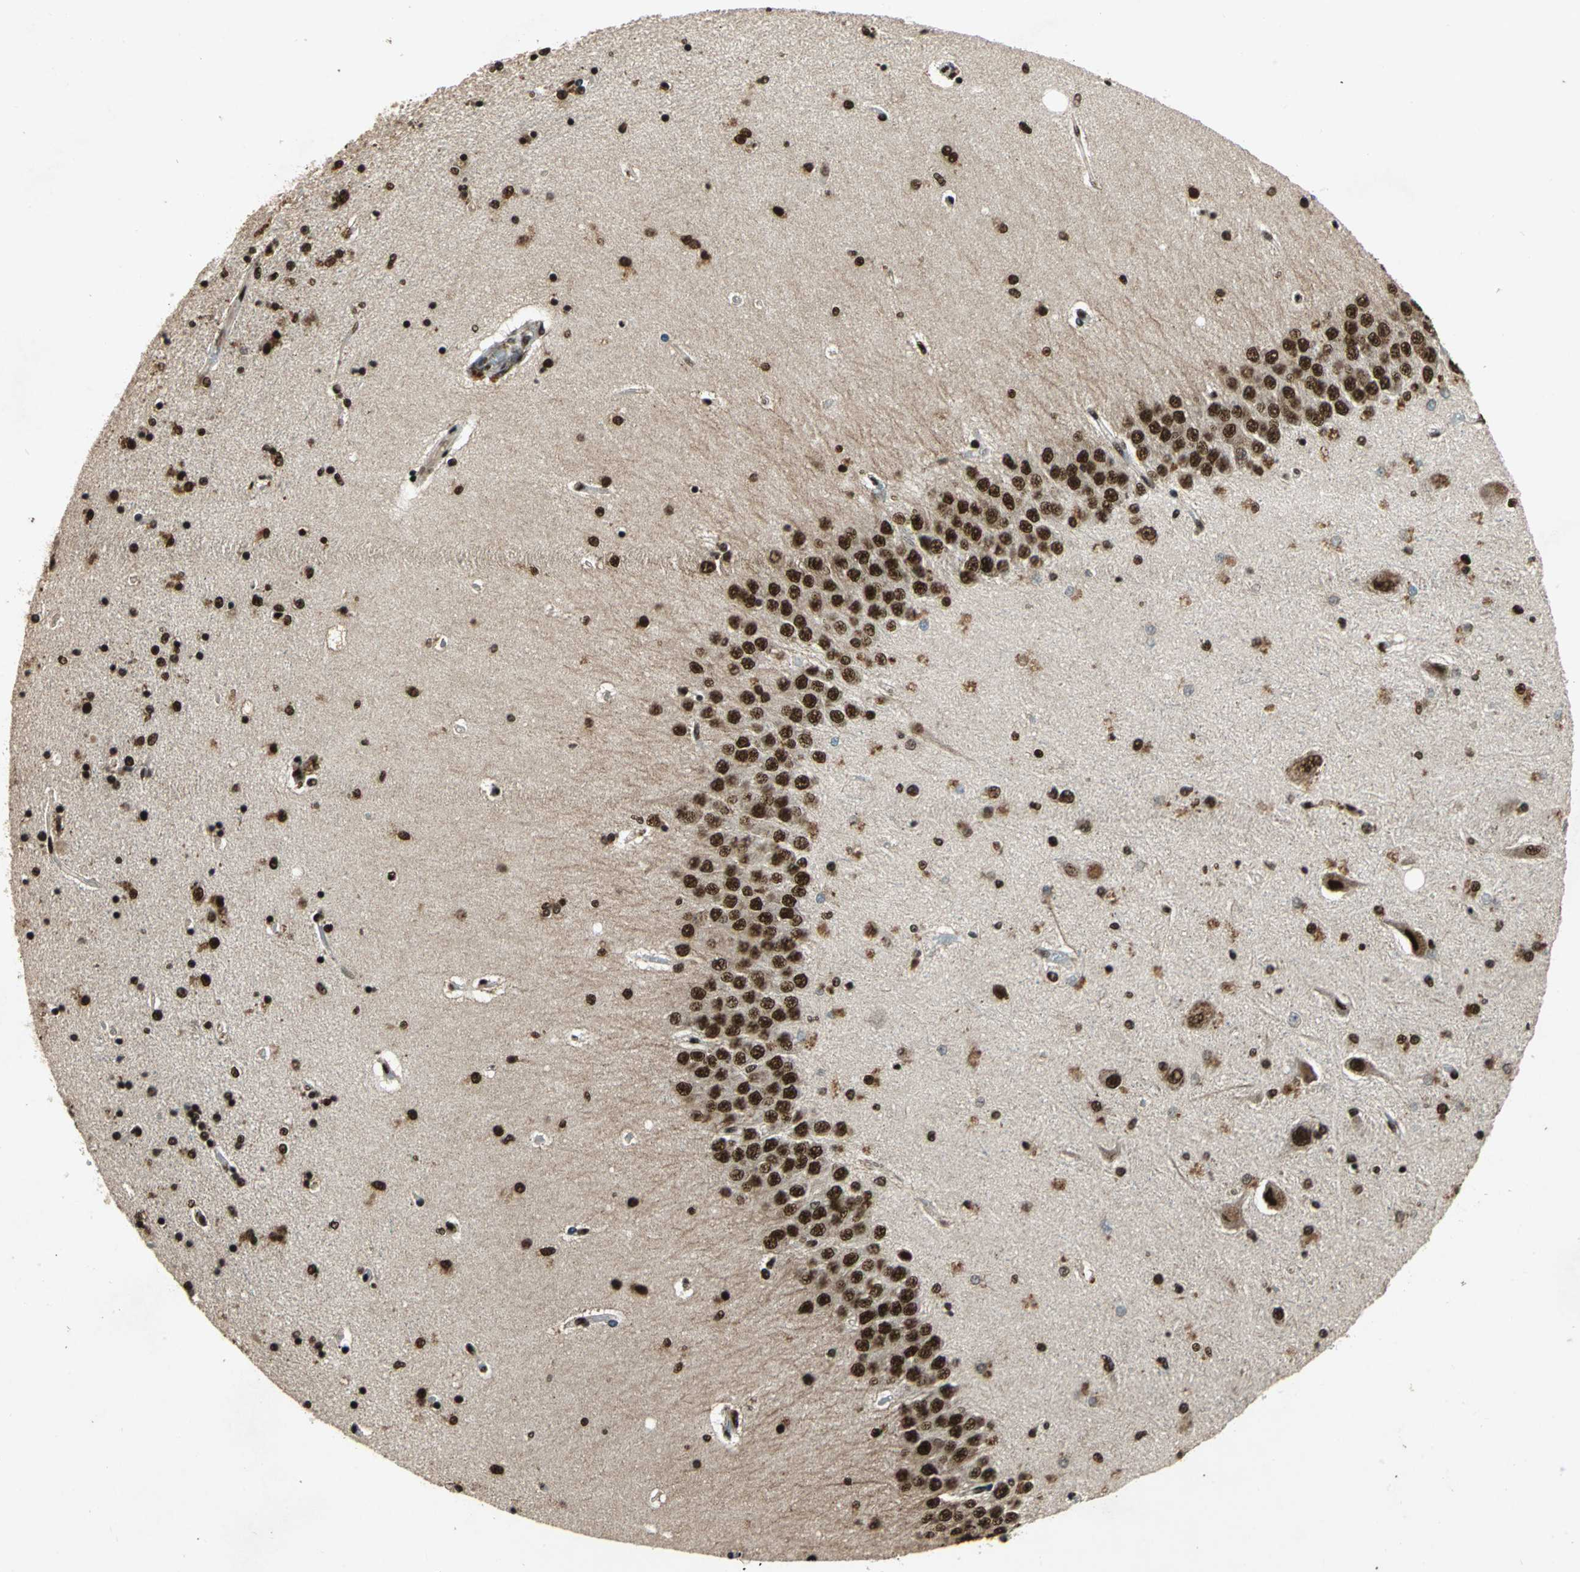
{"staining": {"intensity": "strong", "quantity": ">75%", "location": "nuclear"}, "tissue": "hippocampus", "cell_type": "Glial cells", "image_type": "normal", "snomed": [{"axis": "morphology", "description": "Normal tissue, NOS"}, {"axis": "topography", "description": "Hippocampus"}], "caption": "Normal hippocampus exhibits strong nuclear staining in about >75% of glial cells.", "gene": "MTA2", "patient": {"sex": "female", "age": 54}}